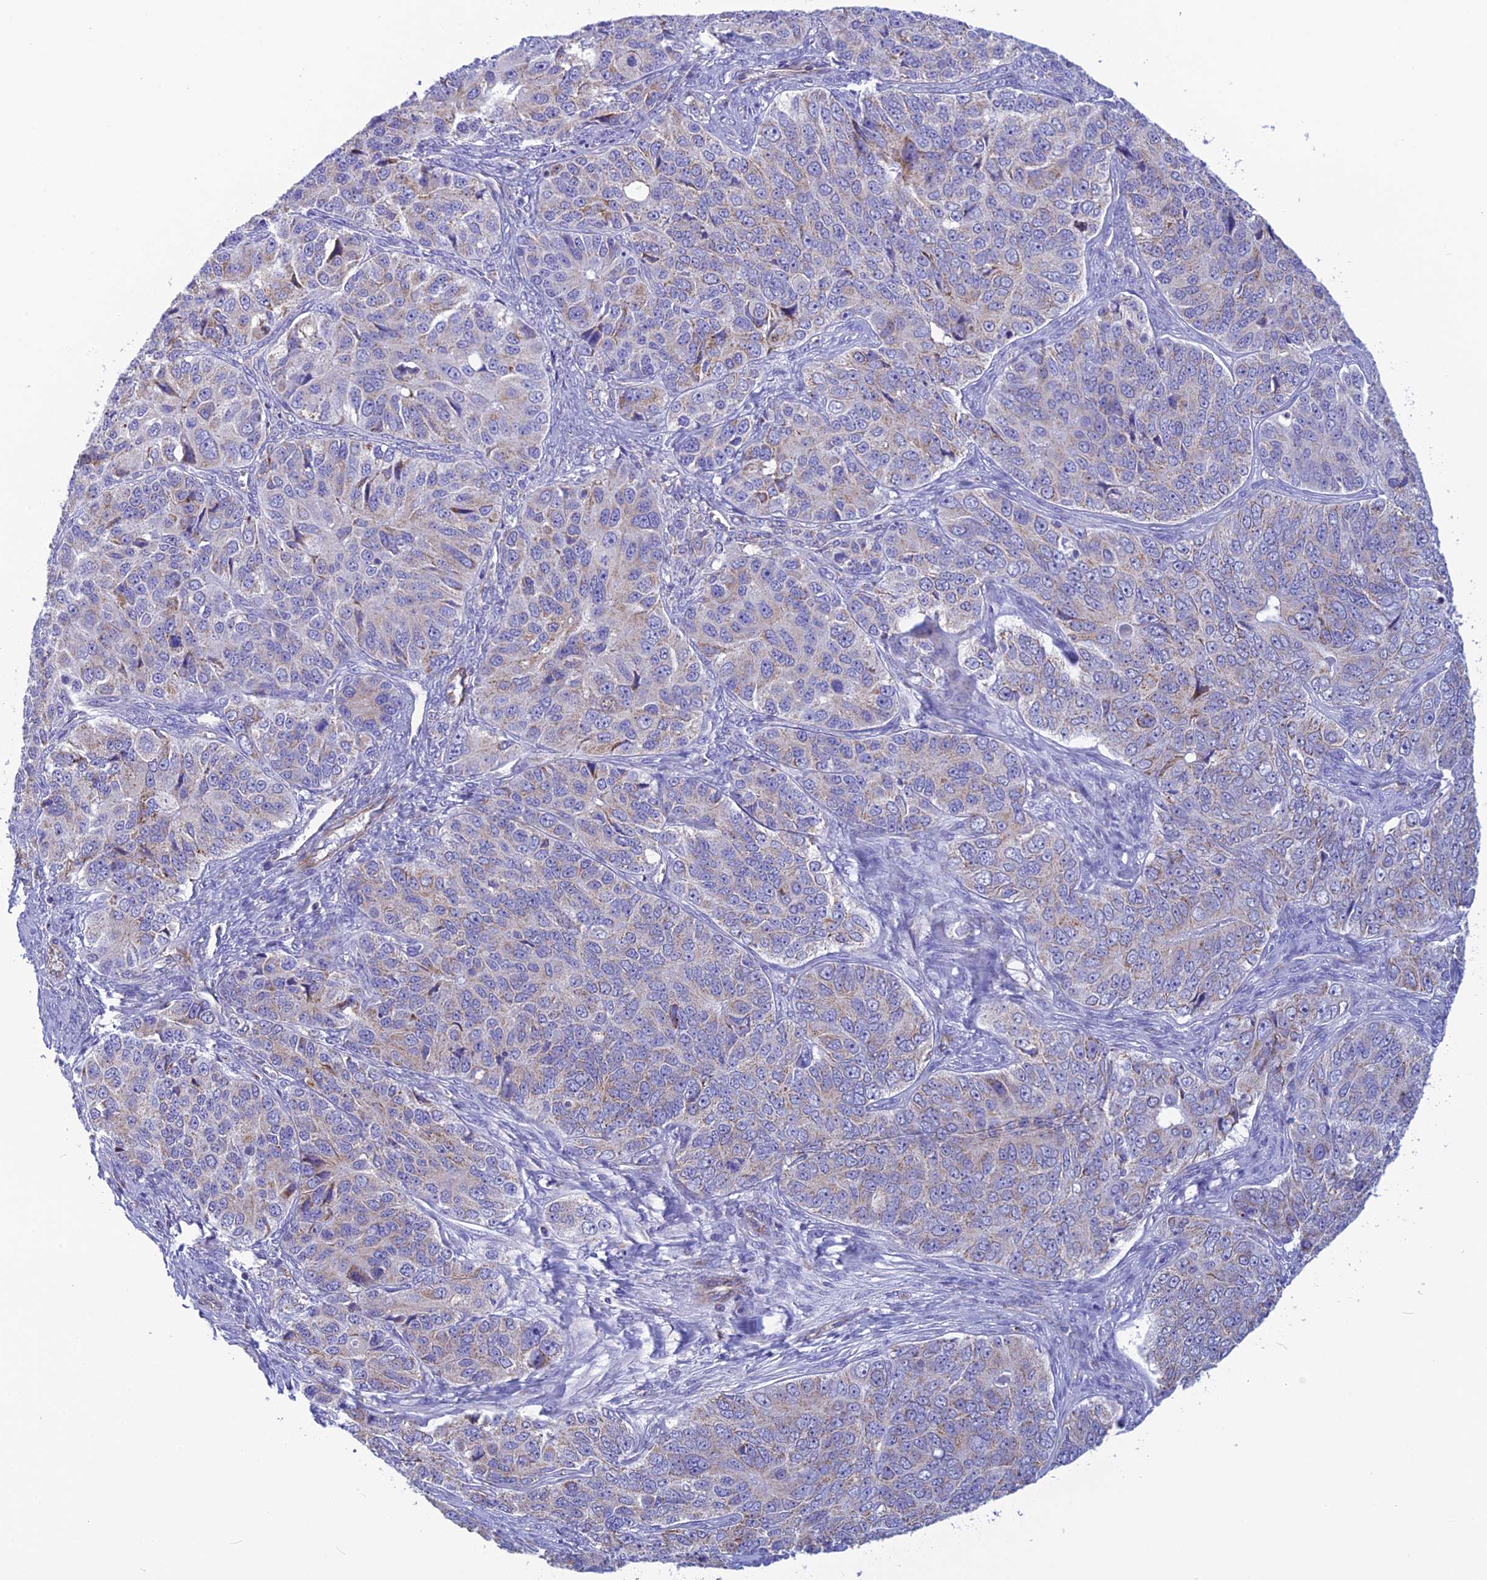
{"staining": {"intensity": "weak", "quantity": "25%-75%", "location": "cytoplasmic/membranous"}, "tissue": "ovarian cancer", "cell_type": "Tumor cells", "image_type": "cancer", "snomed": [{"axis": "morphology", "description": "Carcinoma, endometroid"}, {"axis": "topography", "description": "Ovary"}], "caption": "Human ovarian cancer stained with a brown dye displays weak cytoplasmic/membranous positive staining in about 25%-75% of tumor cells.", "gene": "POMGNT1", "patient": {"sex": "female", "age": 51}}